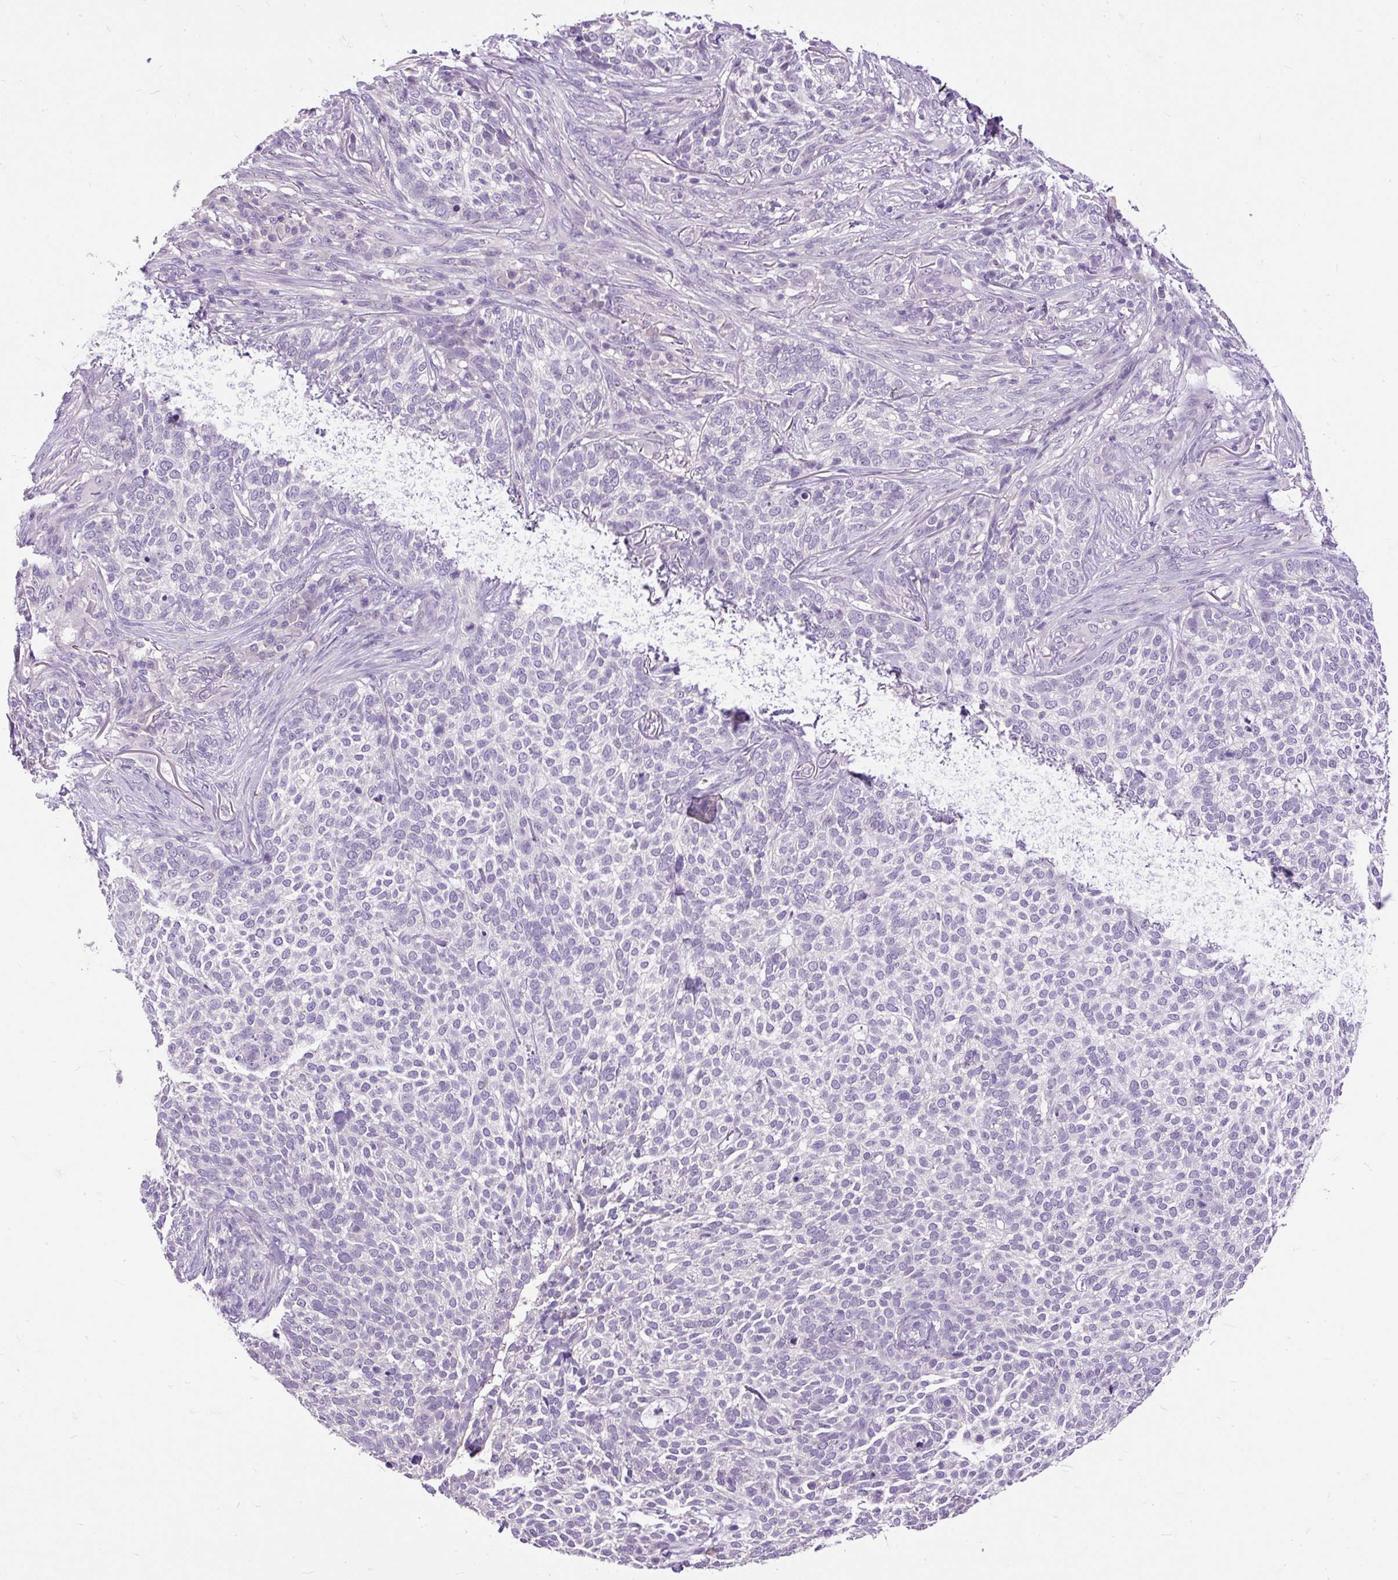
{"staining": {"intensity": "negative", "quantity": "none", "location": "none"}, "tissue": "skin cancer", "cell_type": "Tumor cells", "image_type": "cancer", "snomed": [{"axis": "morphology", "description": "Basal cell carcinoma"}, {"axis": "topography", "description": "Skin"}], "caption": "An immunohistochemistry (IHC) micrograph of skin basal cell carcinoma is shown. There is no staining in tumor cells of skin basal cell carcinoma.", "gene": "KRTAP20-3", "patient": {"sex": "female", "age": 64}}